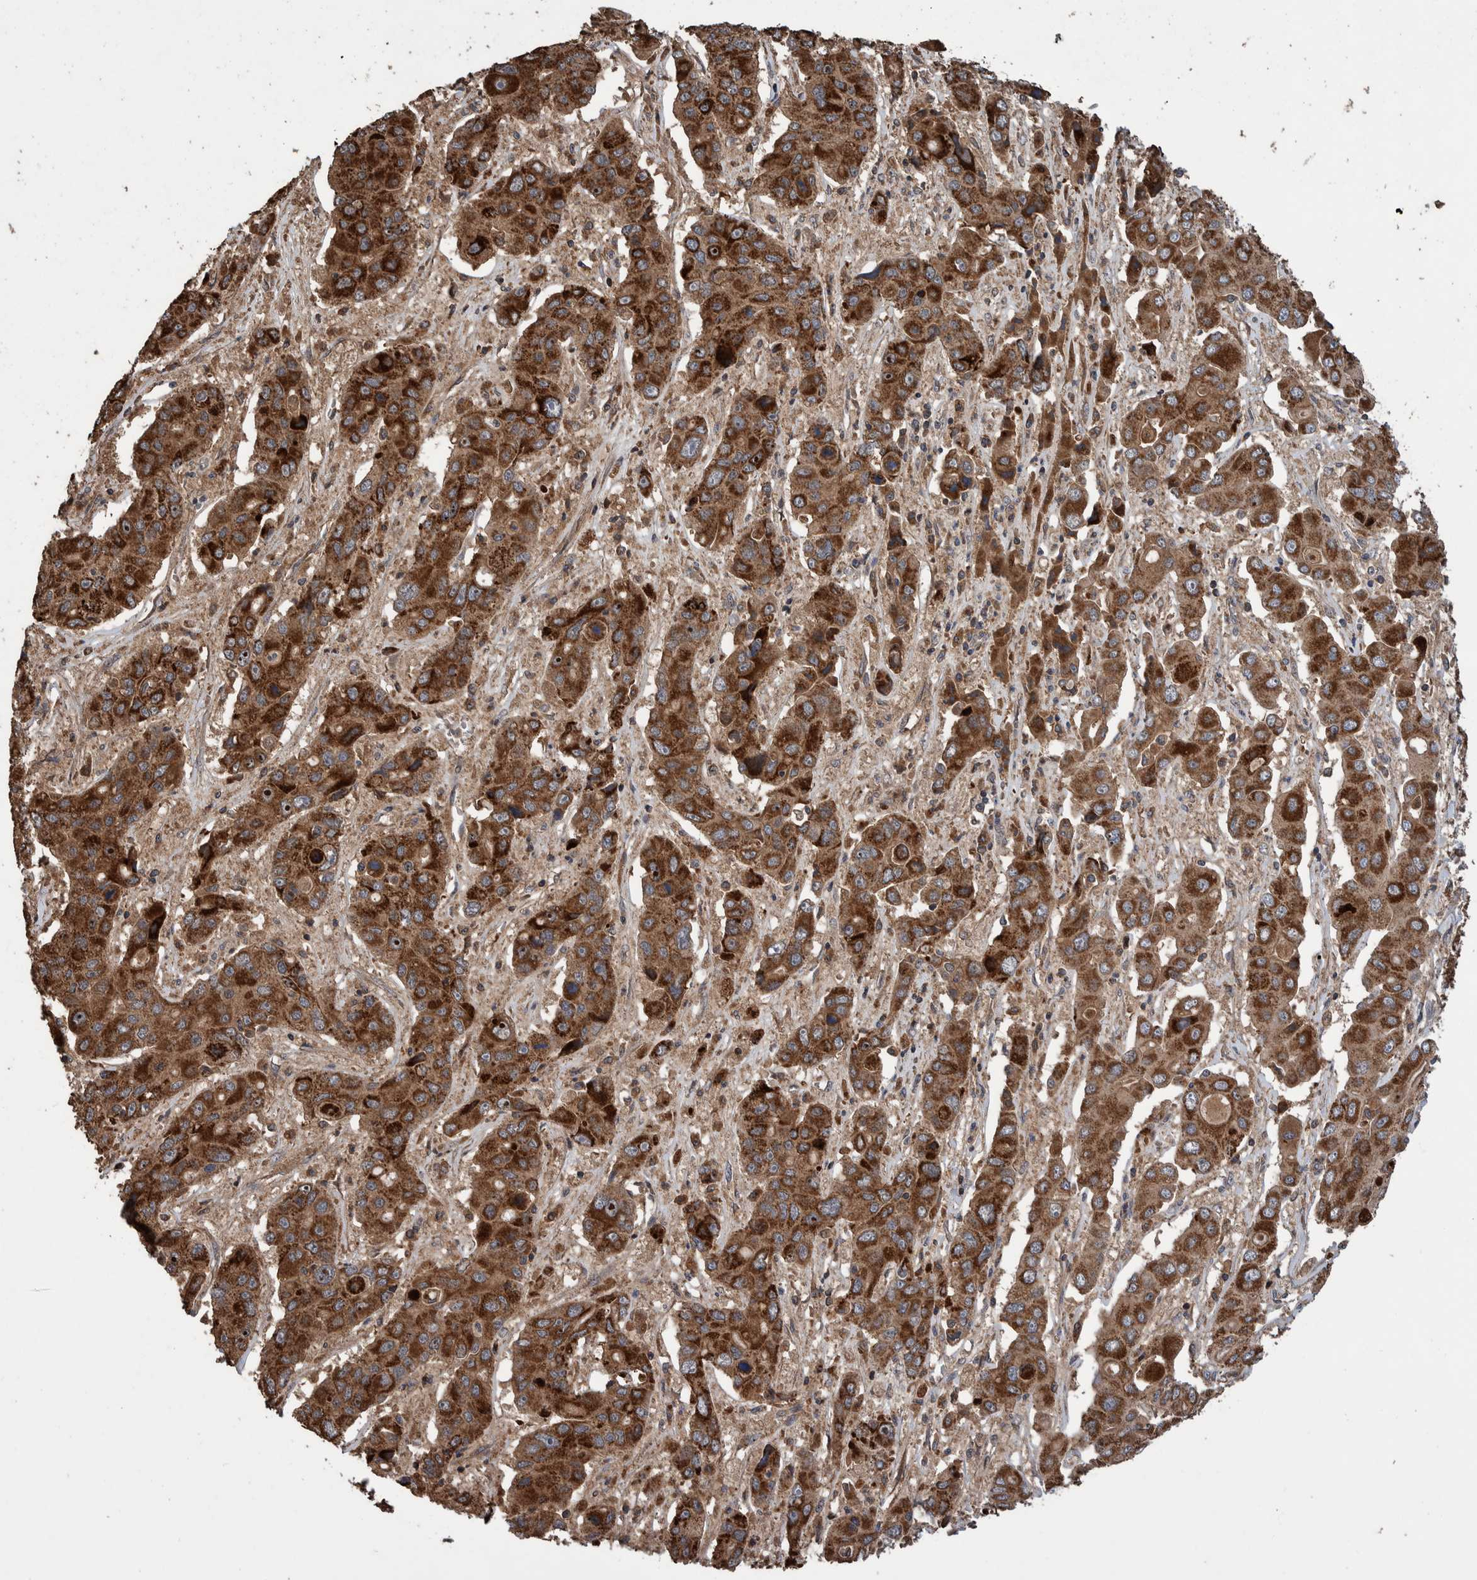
{"staining": {"intensity": "strong", "quantity": ">75%", "location": "cytoplasmic/membranous"}, "tissue": "liver cancer", "cell_type": "Tumor cells", "image_type": "cancer", "snomed": [{"axis": "morphology", "description": "Cholangiocarcinoma"}, {"axis": "topography", "description": "Liver"}], "caption": "Immunohistochemistry (IHC) staining of liver cancer, which shows high levels of strong cytoplasmic/membranous positivity in about >75% of tumor cells indicating strong cytoplasmic/membranous protein expression. The staining was performed using DAB (brown) for protein detection and nuclei were counterstained in hematoxylin (blue).", "gene": "TRIM16", "patient": {"sex": "male", "age": 67}}